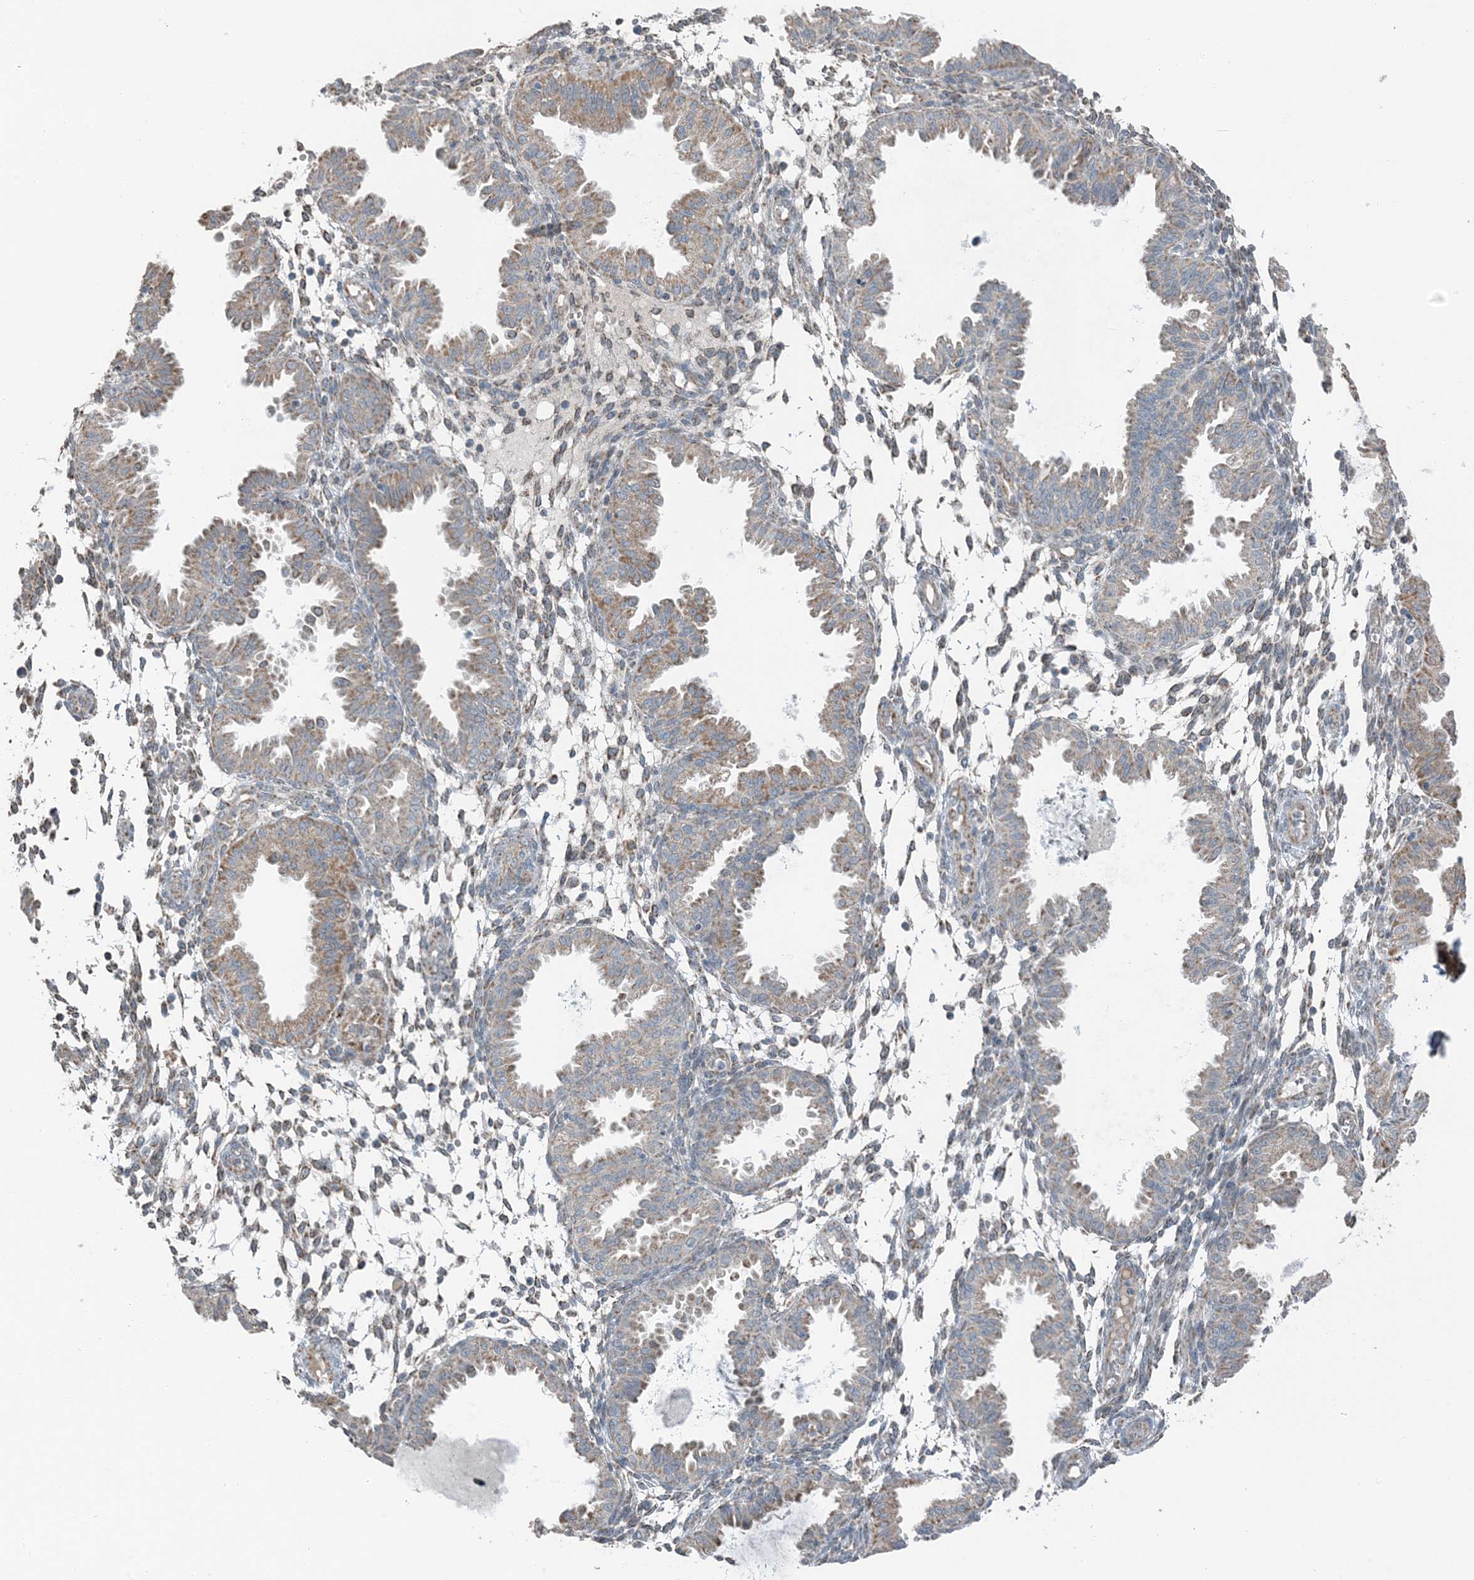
{"staining": {"intensity": "negative", "quantity": "none", "location": "none"}, "tissue": "endometrium", "cell_type": "Cells in endometrial stroma", "image_type": "normal", "snomed": [{"axis": "morphology", "description": "Normal tissue, NOS"}, {"axis": "topography", "description": "Endometrium"}], "caption": "Immunohistochemistry histopathology image of normal endometrium: human endometrium stained with DAB demonstrates no significant protein positivity in cells in endometrial stroma.", "gene": "PILRB", "patient": {"sex": "female", "age": 33}}